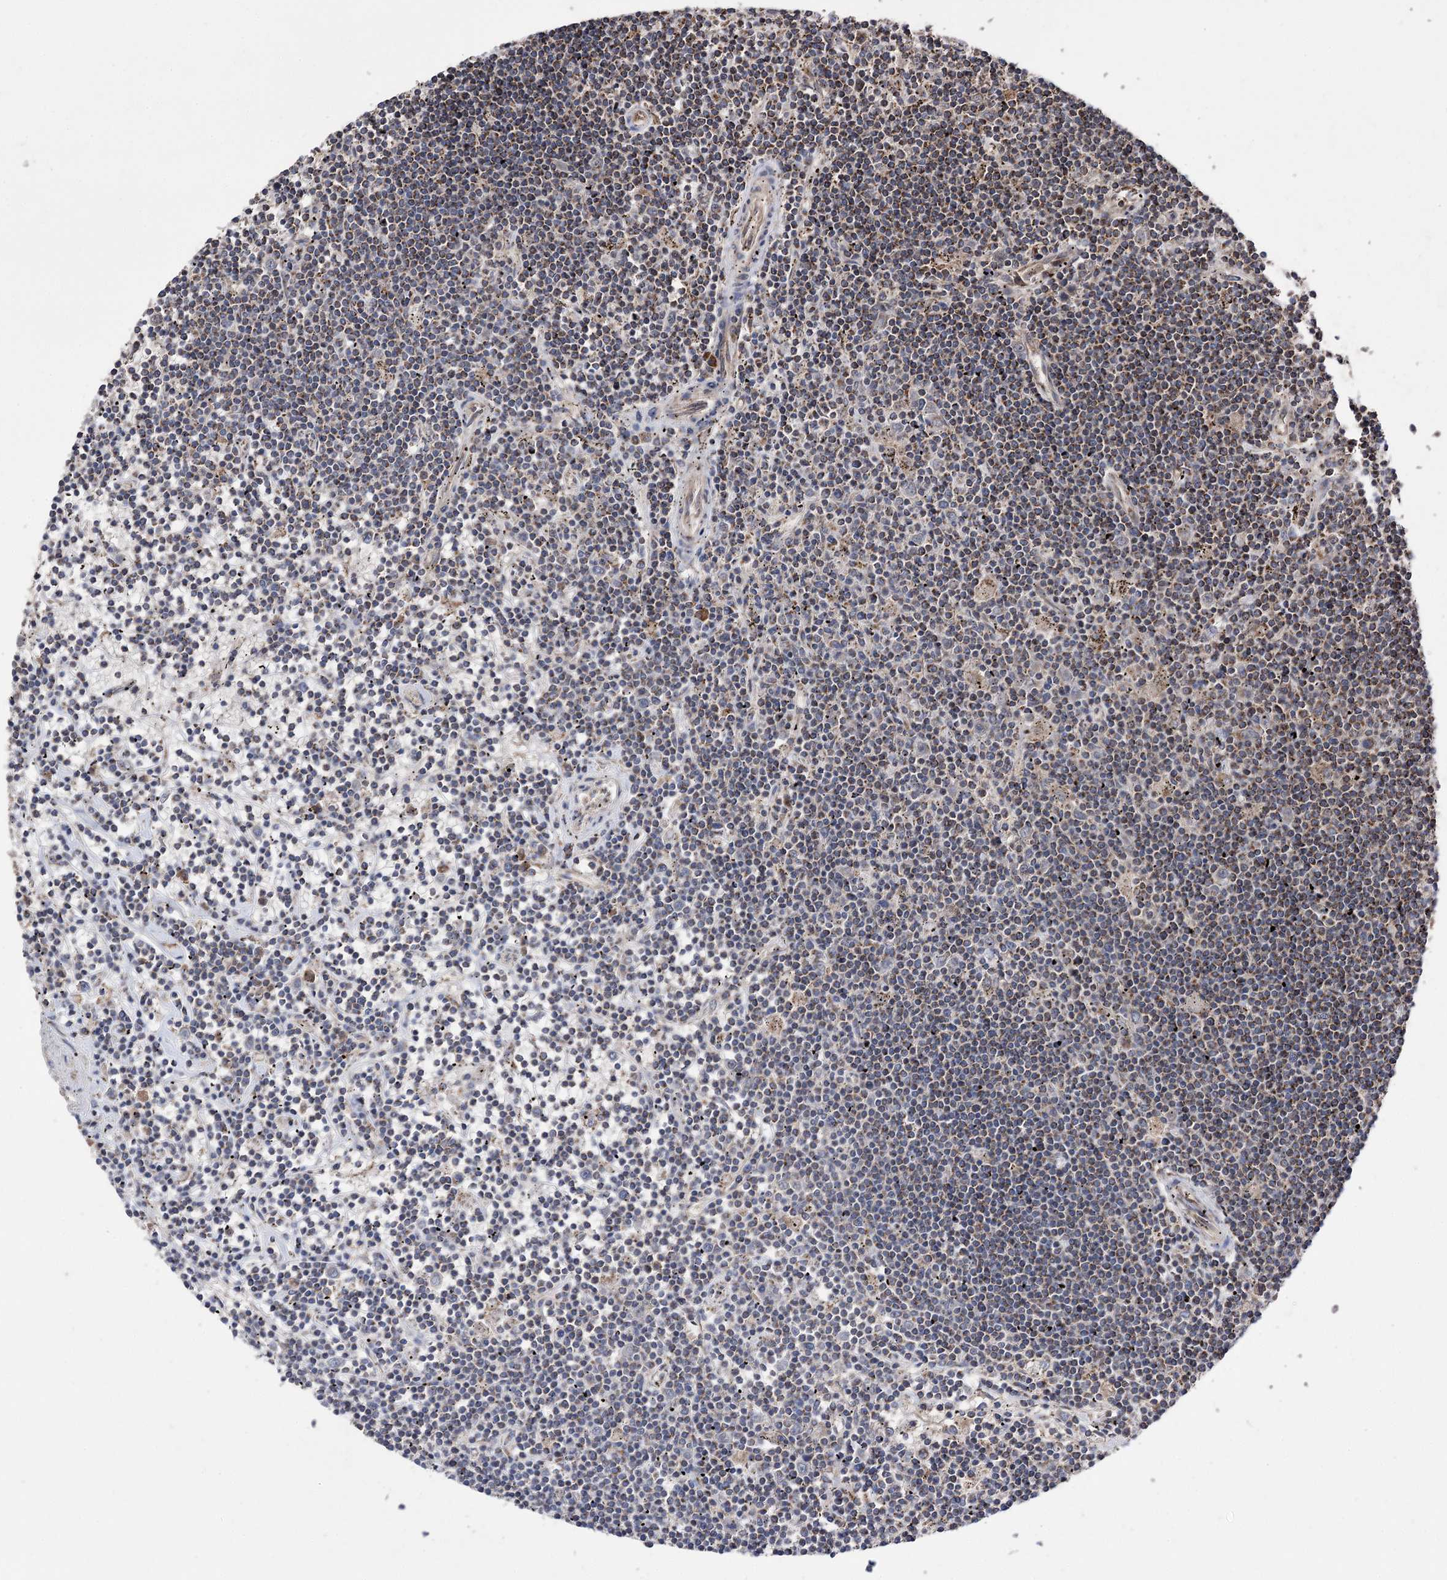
{"staining": {"intensity": "moderate", "quantity": "25%-75%", "location": "cytoplasmic/membranous"}, "tissue": "lymphoma", "cell_type": "Tumor cells", "image_type": "cancer", "snomed": [{"axis": "morphology", "description": "Malignant lymphoma, non-Hodgkin's type, Low grade"}, {"axis": "topography", "description": "Spleen"}], "caption": "About 25%-75% of tumor cells in low-grade malignant lymphoma, non-Hodgkin's type exhibit moderate cytoplasmic/membranous protein positivity as visualized by brown immunohistochemical staining.", "gene": "RASSF3", "patient": {"sex": "male", "age": 76}}